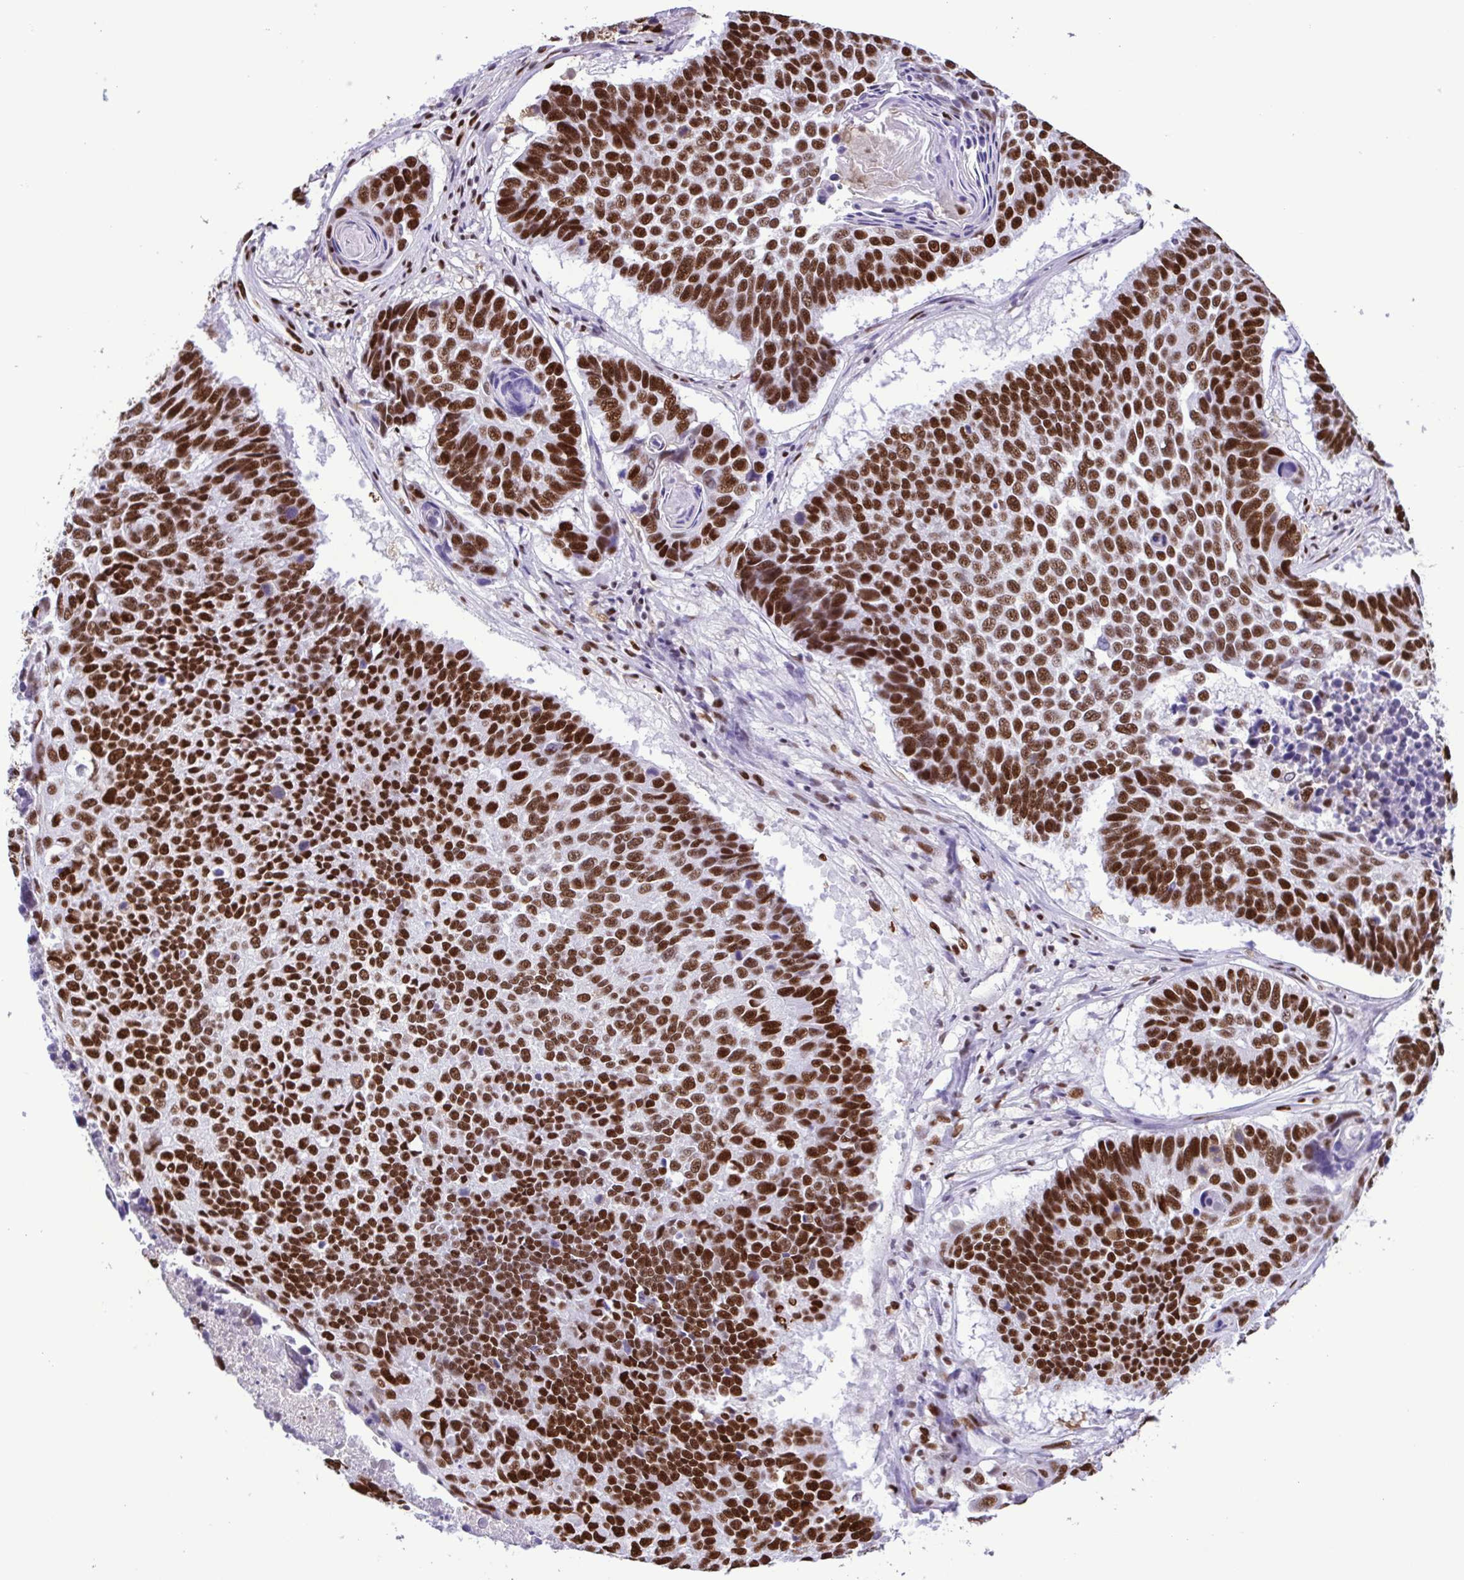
{"staining": {"intensity": "strong", "quantity": ">75%", "location": "nuclear"}, "tissue": "lung cancer", "cell_type": "Tumor cells", "image_type": "cancer", "snomed": [{"axis": "morphology", "description": "Squamous cell carcinoma, NOS"}, {"axis": "topography", "description": "Lung"}], "caption": "DAB (3,3'-diaminobenzidine) immunohistochemical staining of human squamous cell carcinoma (lung) shows strong nuclear protein expression in about >75% of tumor cells.", "gene": "TRIM28", "patient": {"sex": "male", "age": 73}}